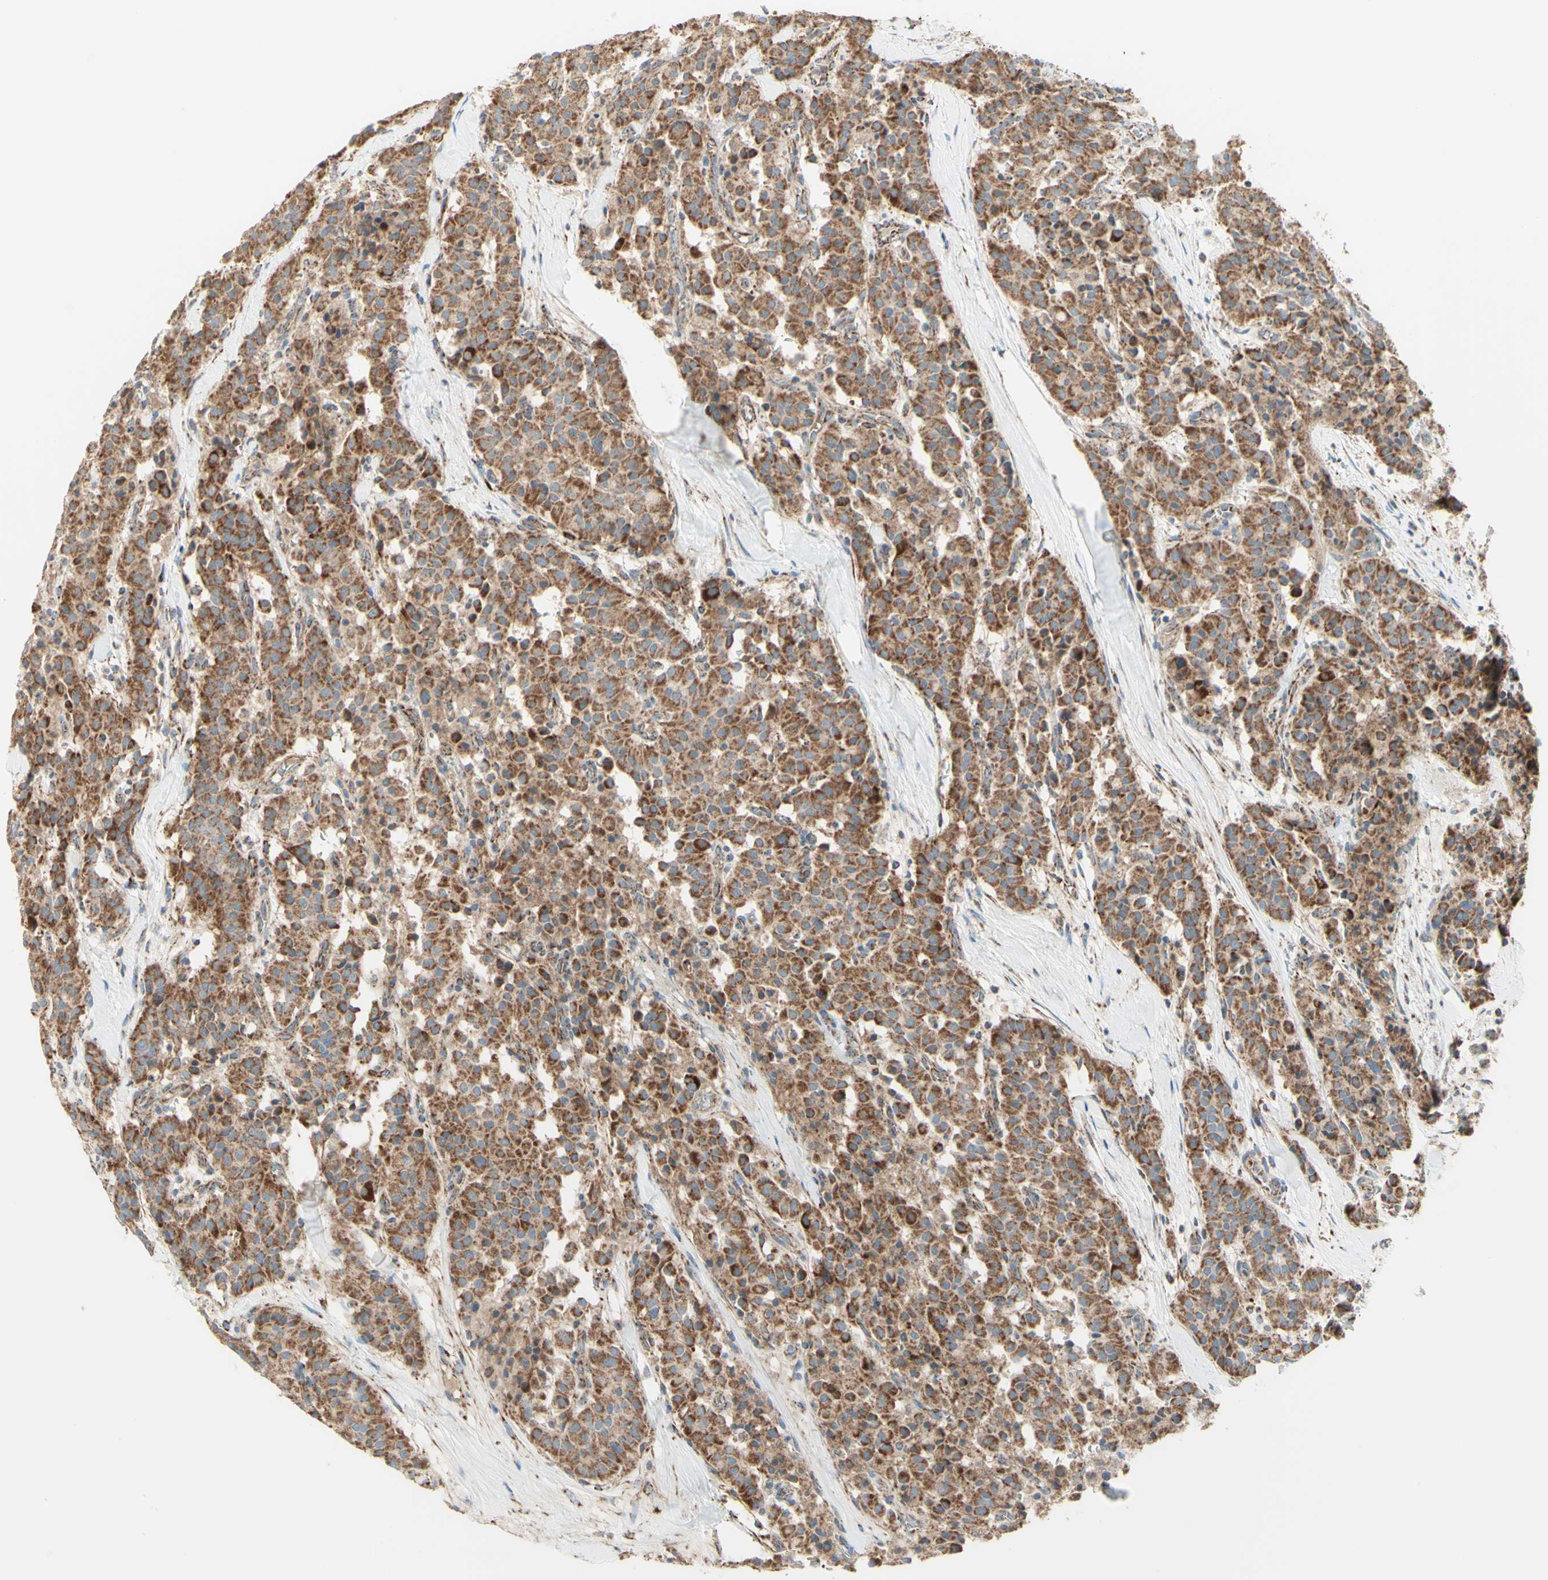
{"staining": {"intensity": "moderate", "quantity": ">75%", "location": "cytoplasmic/membranous"}, "tissue": "carcinoid", "cell_type": "Tumor cells", "image_type": "cancer", "snomed": [{"axis": "morphology", "description": "Carcinoid, malignant, NOS"}, {"axis": "topography", "description": "Lung"}], "caption": "Carcinoid stained with DAB immunohistochemistry (IHC) demonstrates medium levels of moderate cytoplasmic/membranous expression in approximately >75% of tumor cells.", "gene": "ARMC10", "patient": {"sex": "male", "age": 30}}